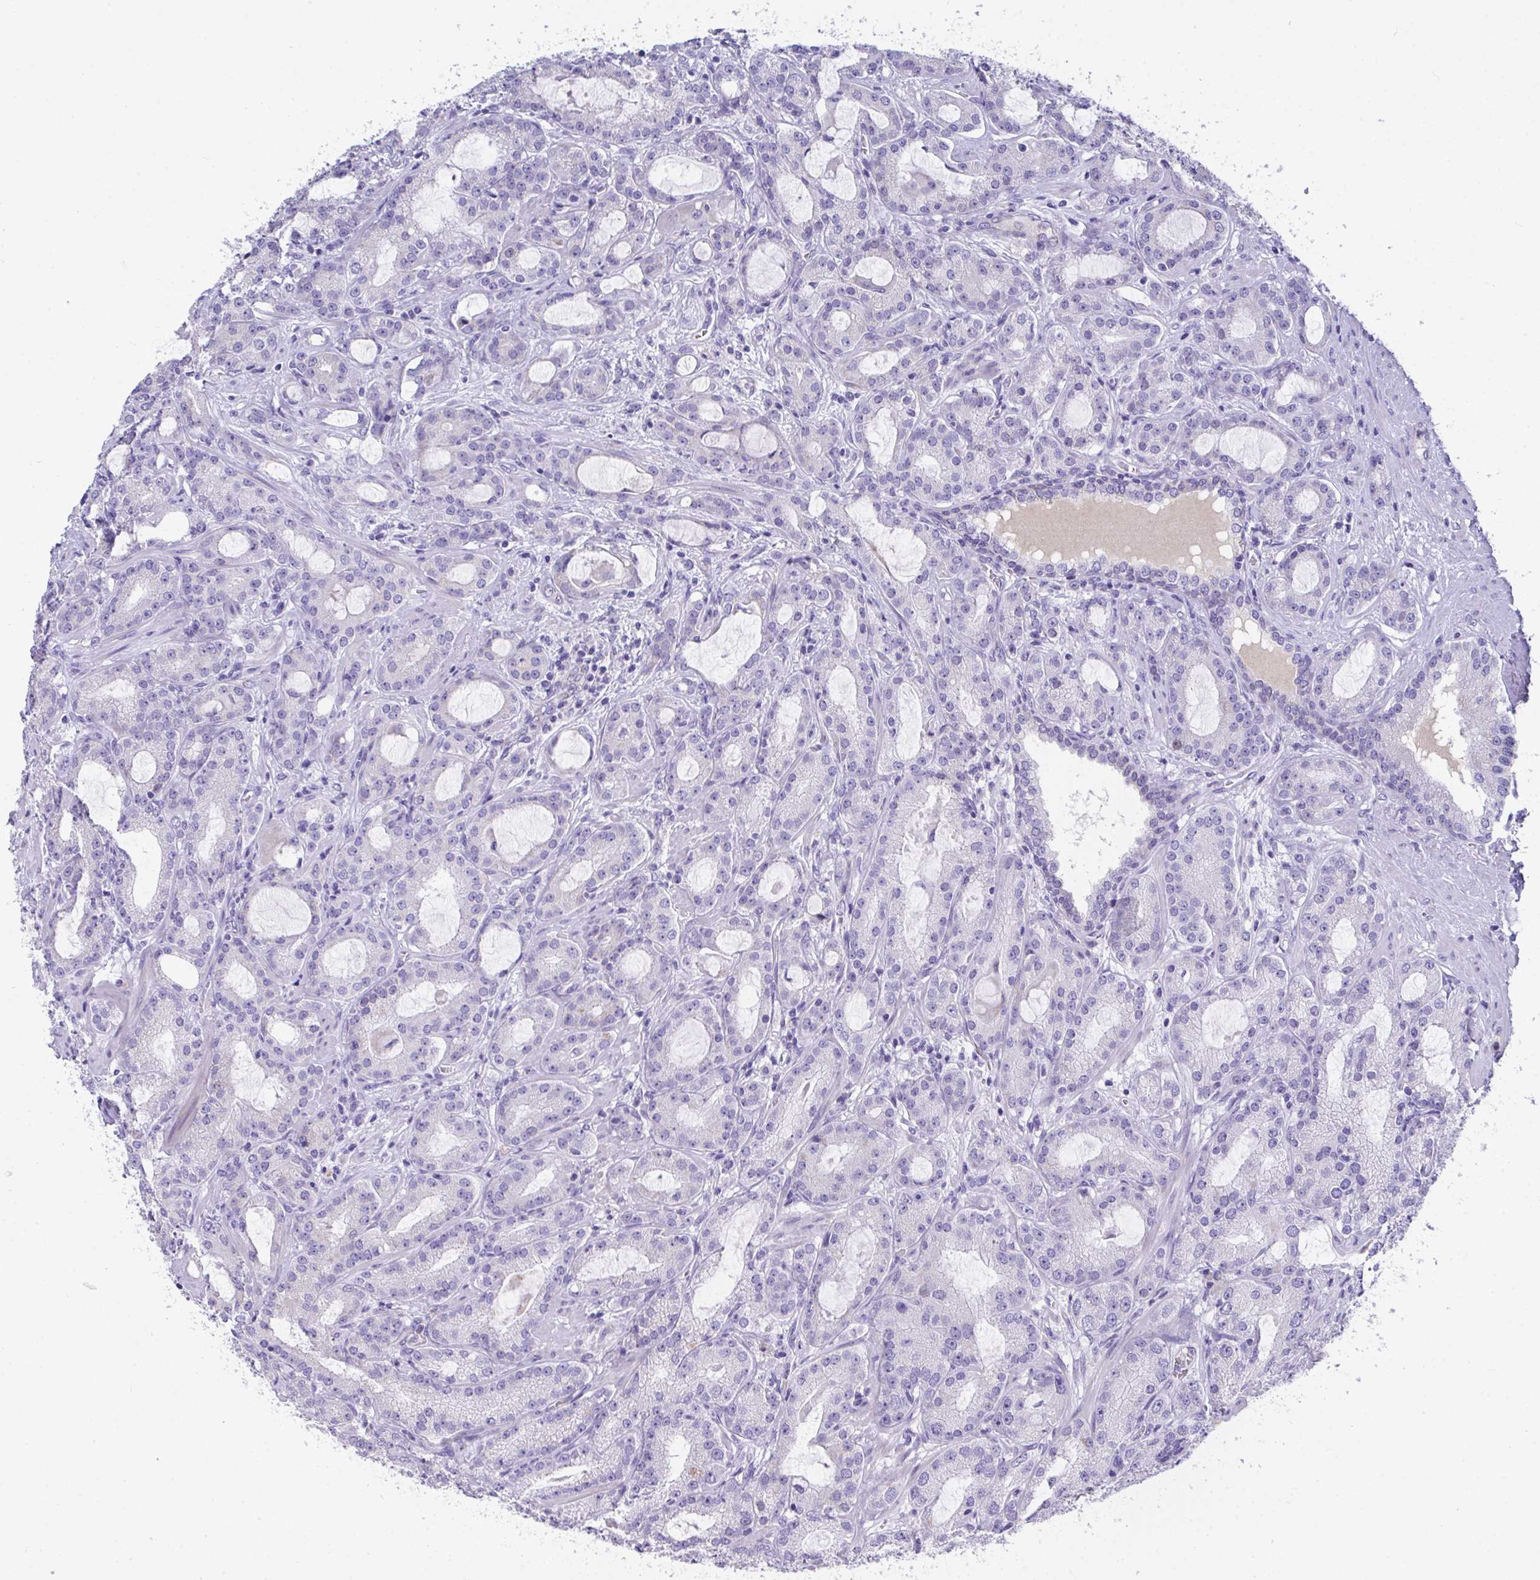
{"staining": {"intensity": "negative", "quantity": "none", "location": "none"}, "tissue": "prostate cancer", "cell_type": "Tumor cells", "image_type": "cancer", "snomed": [{"axis": "morphology", "description": "Adenocarcinoma, High grade"}, {"axis": "topography", "description": "Prostate"}], "caption": "High magnification brightfield microscopy of prostate cancer (high-grade adenocarcinoma) stained with DAB (brown) and counterstained with hematoxylin (blue): tumor cells show no significant positivity.", "gene": "COA5", "patient": {"sex": "male", "age": 65}}